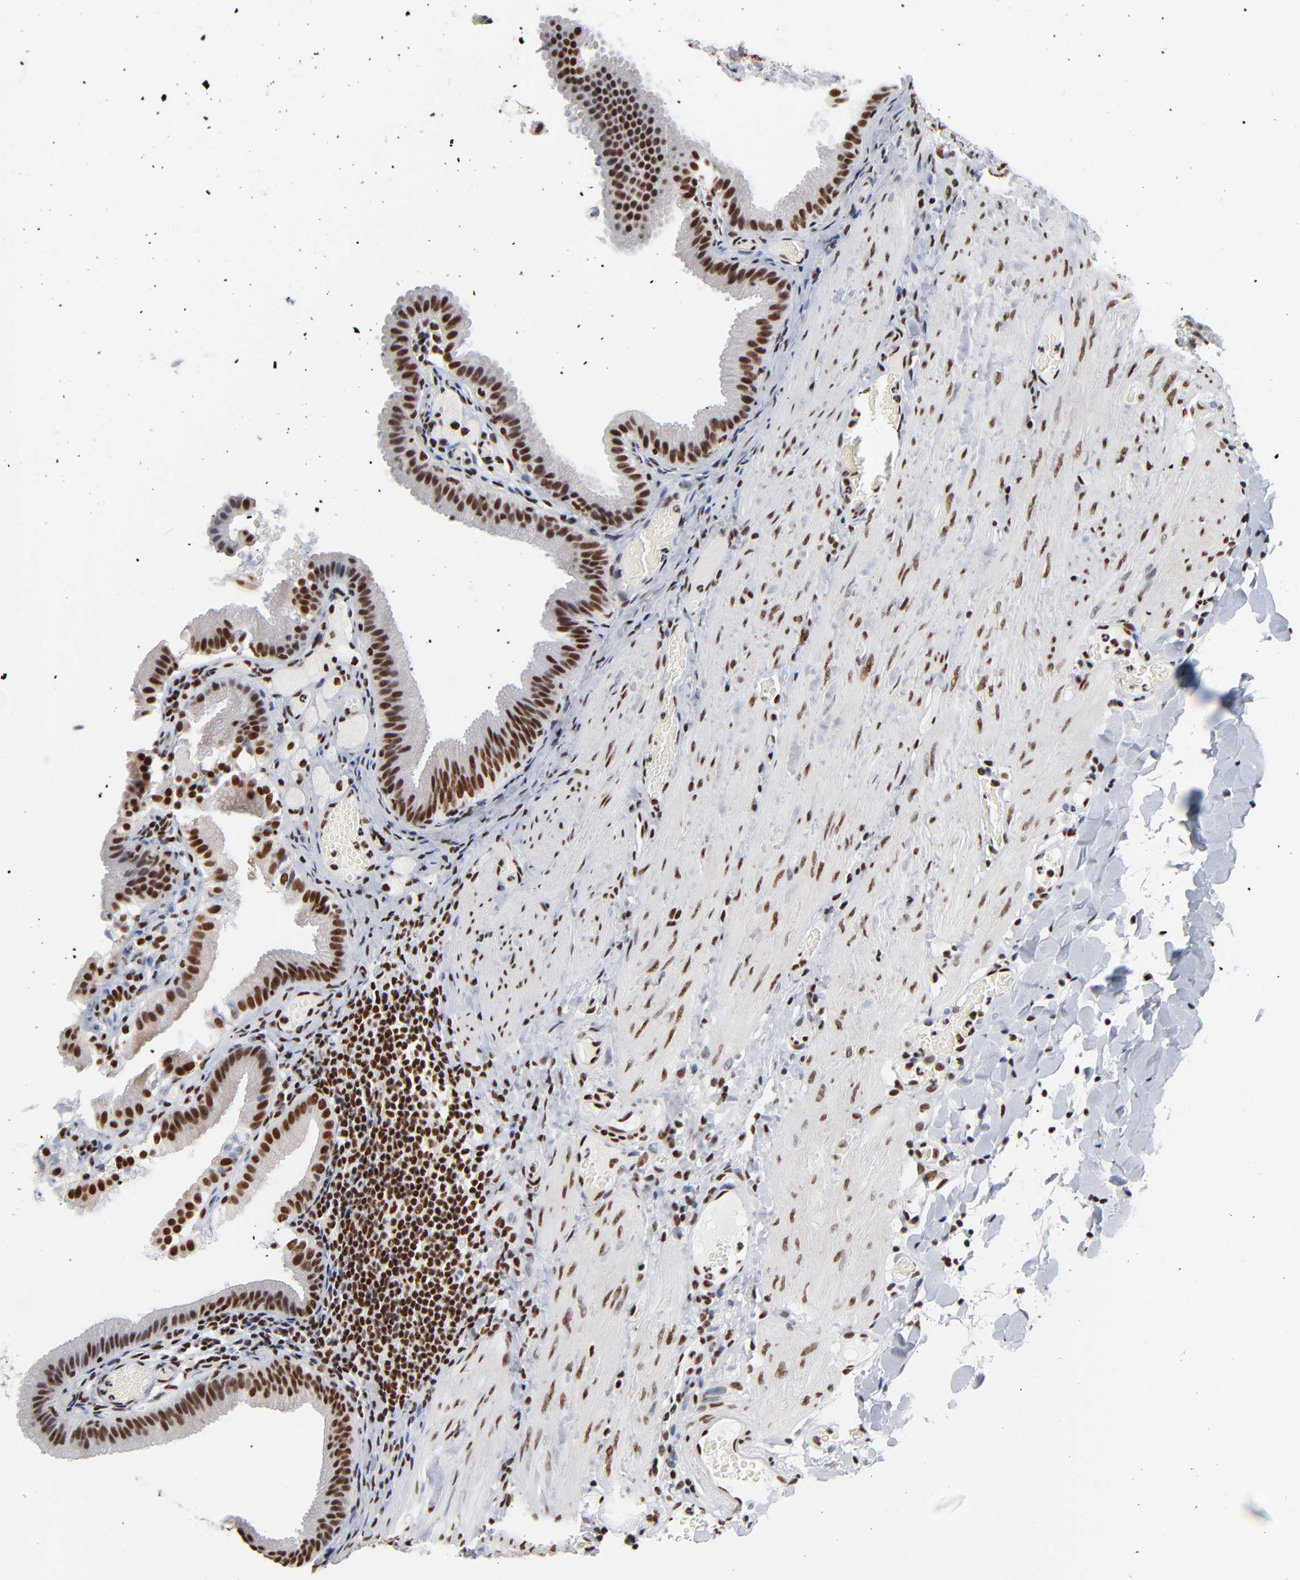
{"staining": {"intensity": "strong", "quantity": ">75%", "location": "nuclear"}, "tissue": "gallbladder", "cell_type": "Glandular cells", "image_type": "normal", "snomed": [{"axis": "morphology", "description": "Normal tissue, NOS"}, {"axis": "topography", "description": "Gallbladder"}], "caption": "Protein expression by IHC shows strong nuclear staining in approximately >75% of glandular cells in benign gallbladder. The staining is performed using DAB brown chromogen to label protein expression. The nuclei are counter-stained blue using hematoxylin.", "gene": "CREB1", "patient": {"sex": "female", "age": 24}}